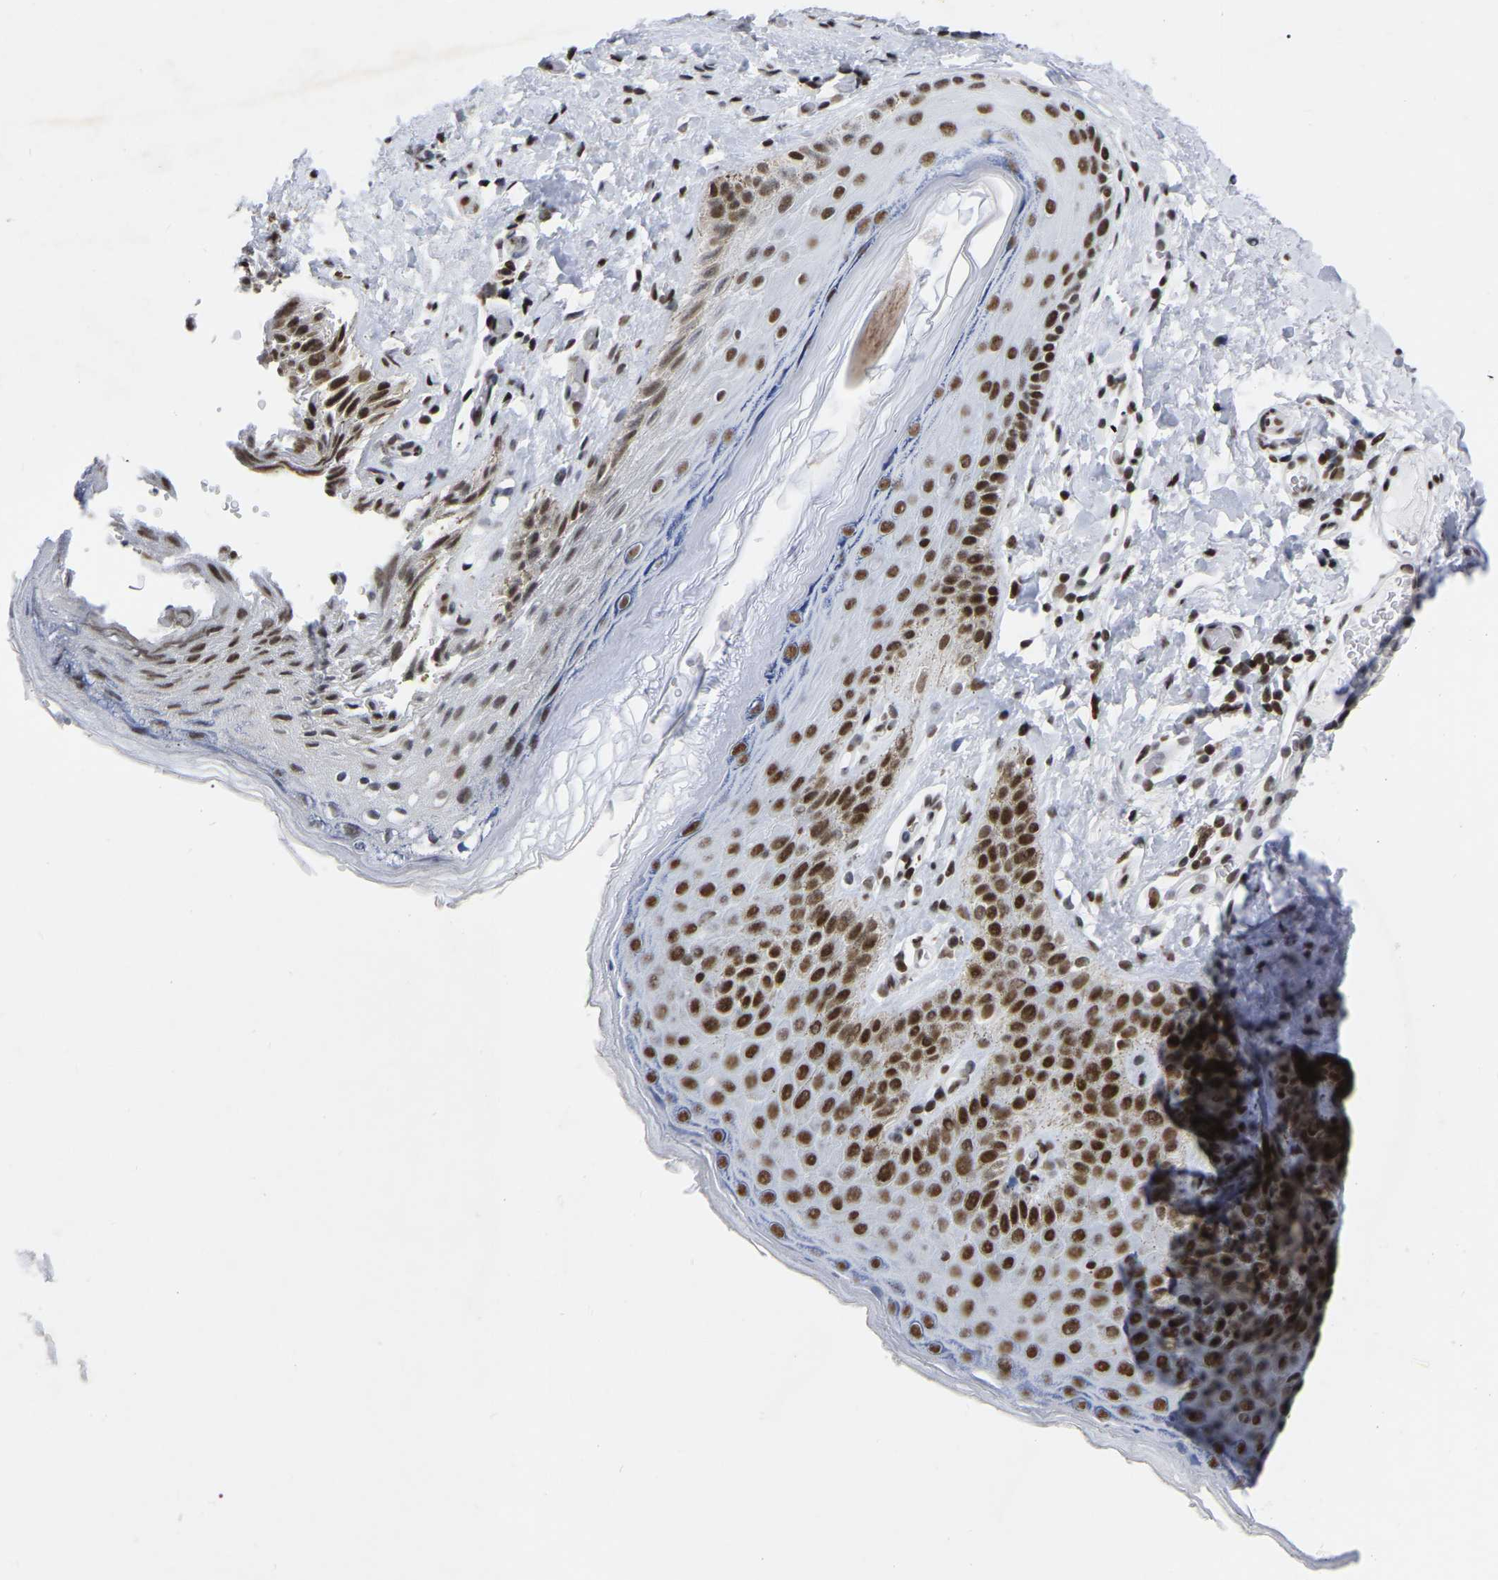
{"staining": {"intensity": "strong", "quantity": ">75%", "location": "nuclear"}, "tissue": "skin", "cell_type": "Epidermal cells", "image_type": "normal", "snomed": [{"axis": "morphology", "description": "Normal tissue, NOS"}, {"axis": "topography", "description": "Anal"}], "caption": "Human skin stained with a brown dye exhibits strong nuclear positive staining in about >75% of epidermal cells.", "gene": "PRCC", "patient": {"sex": "male", "age": 44}}